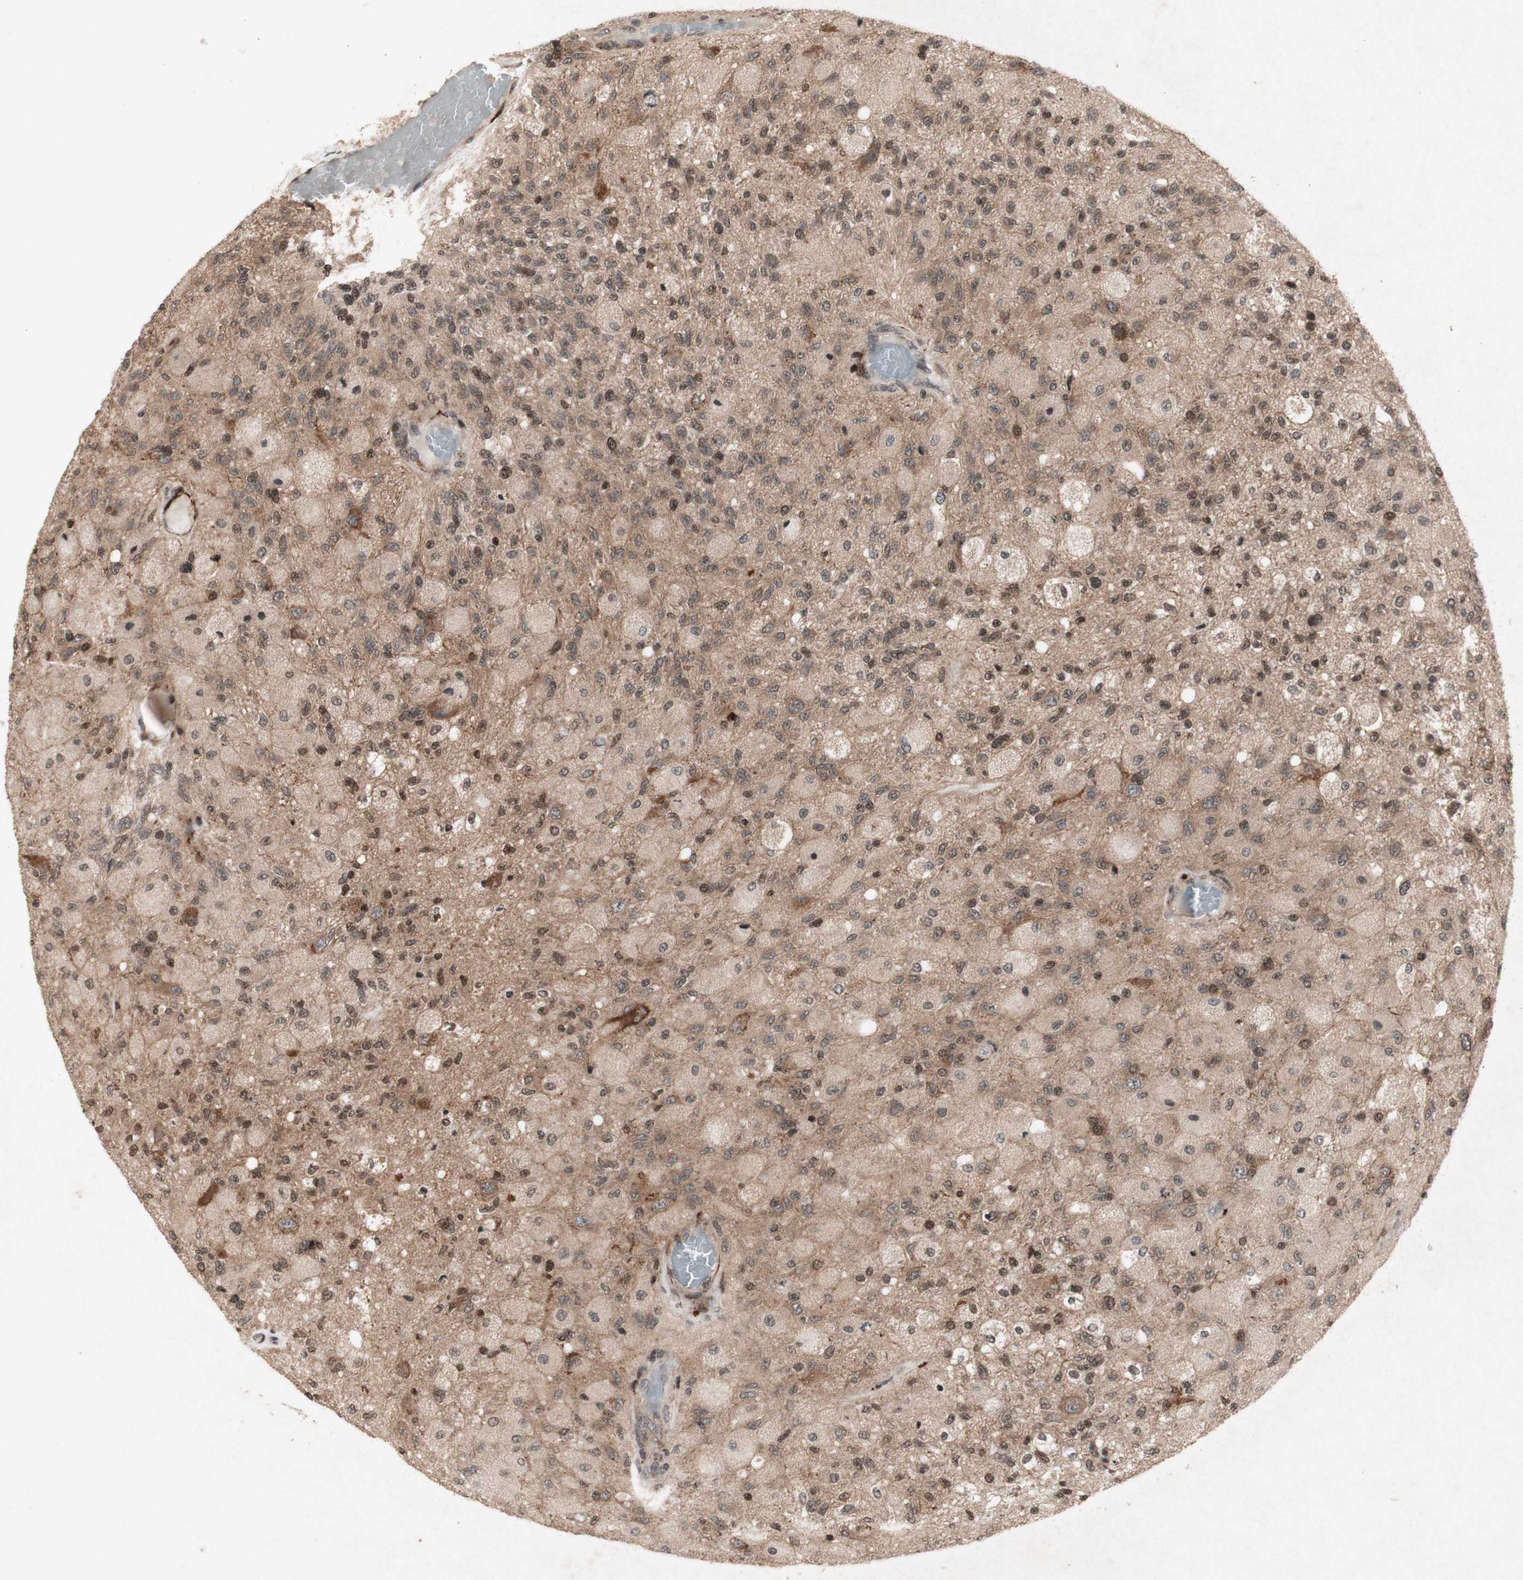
{"staining": {"intensity": "moderate", "quantity": "25%-75%", "location": "cytoplasmic/membranous"}, "tissue": "glioma", "cell_type": "Tumor cells", "image_type": "cancer", "snomed": [{"axis": "morphology", "description": "Normal tissue, NOS"}, {"axis": "morphology", "description": "Glioma, malignant, High grade"}, {"axis": "topography", "description": "Cerebral cortex"}], "caption": "A histopathology image showing moderate cytoplasmic/membranous staining in approximately 25%-75% of tumor cells in high-grade glioma (malignant), as visualized by brown immunohistochemical staining.", "gene": "PLXNA1", "patient": {"sex": "male", "age": 77}}